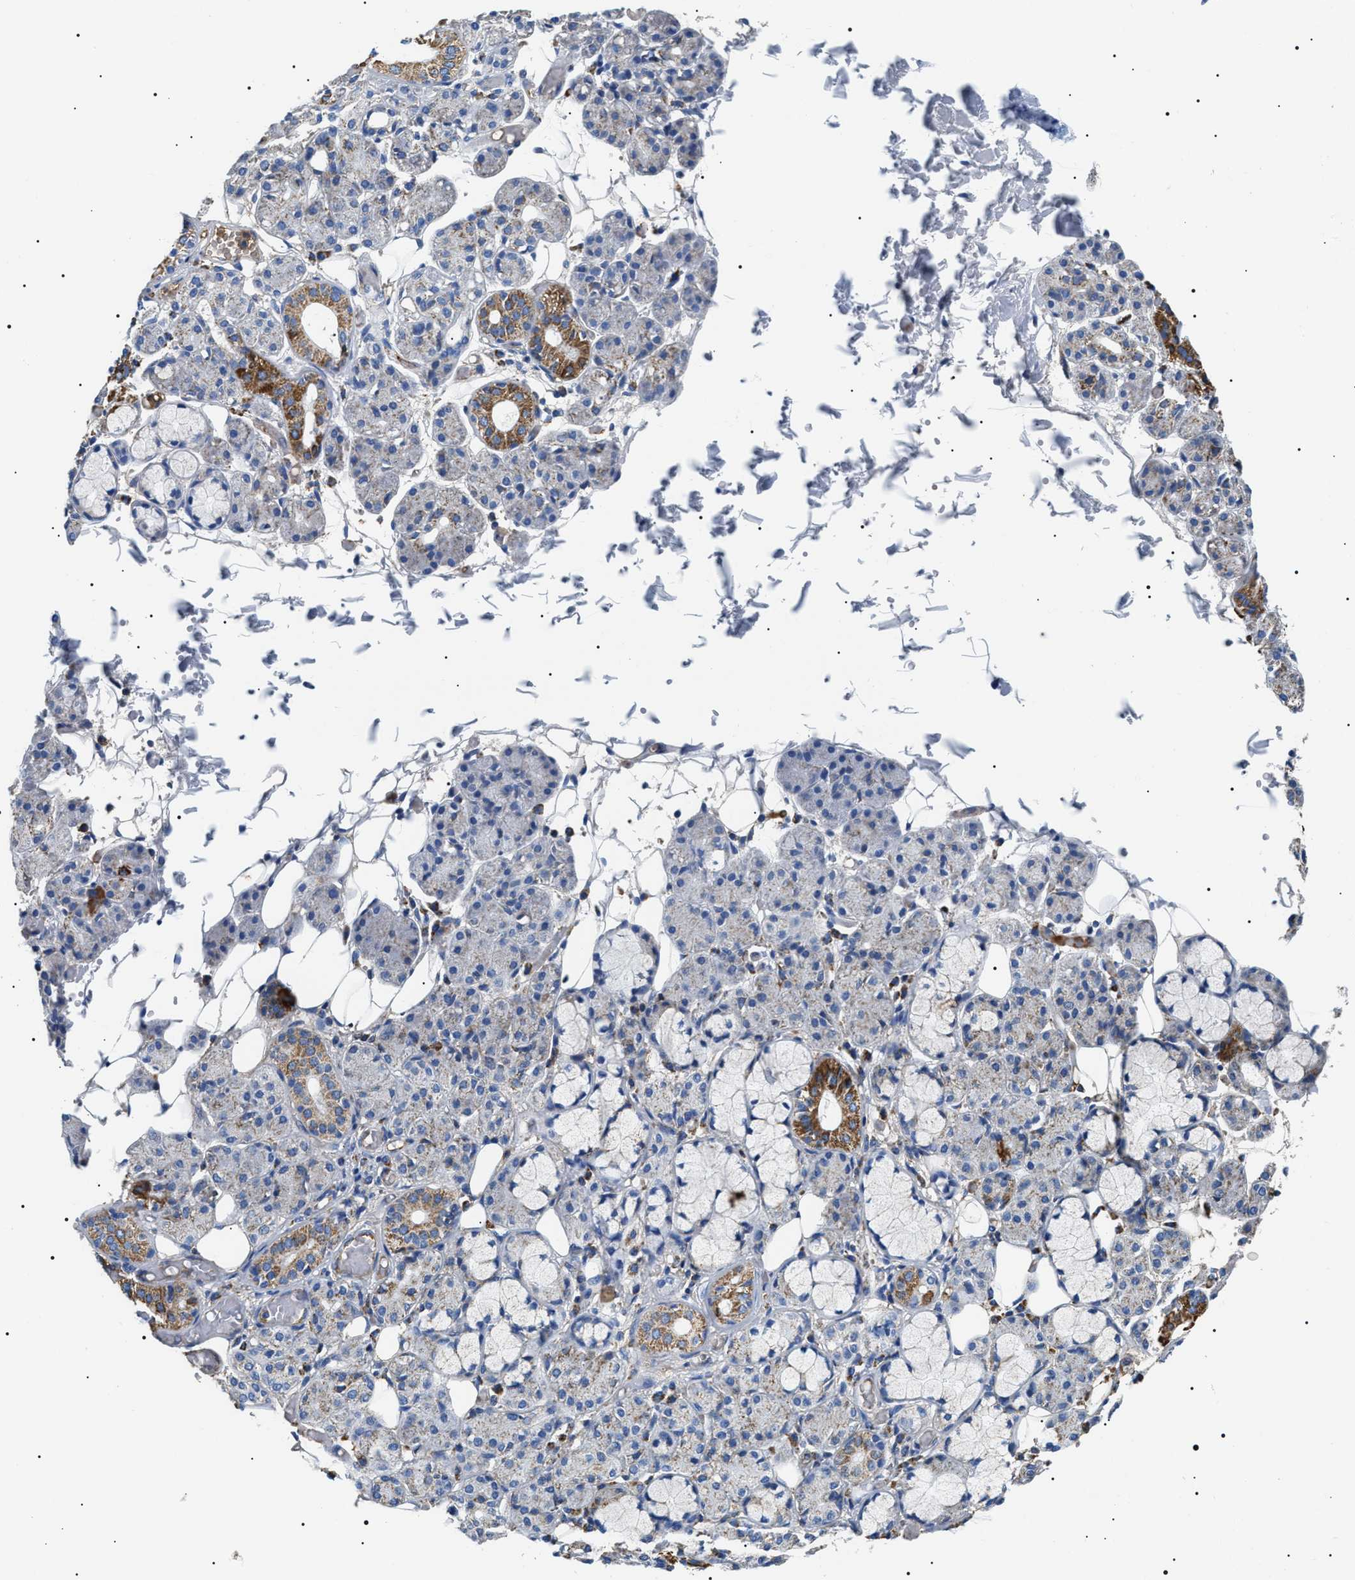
{"staining": {"intensity": "moderate", "quantity": "<25%", "location": "cytoplasmic/membranous"}, "tissue": "salivary gland", "cell_type": "Glandular cells", "image_type": "normal", "snomed": [{"axis": "morphology", "description": "Normal tissue, NOS"}, {"axis": "topography", "description": "Salivary gland"}], "caption": "Immunohistochemistry of unremarkable salivary gland demonstrates low levels of moderate cytoplasmic/membranous positivity in about <25% of glandular cells. (DAB (3,3'-diaminobenzidine) IHC with brightfield microscopy, high magnification).", "gene": "OXSM", "patient": {"sex": "male", "age": 63}}